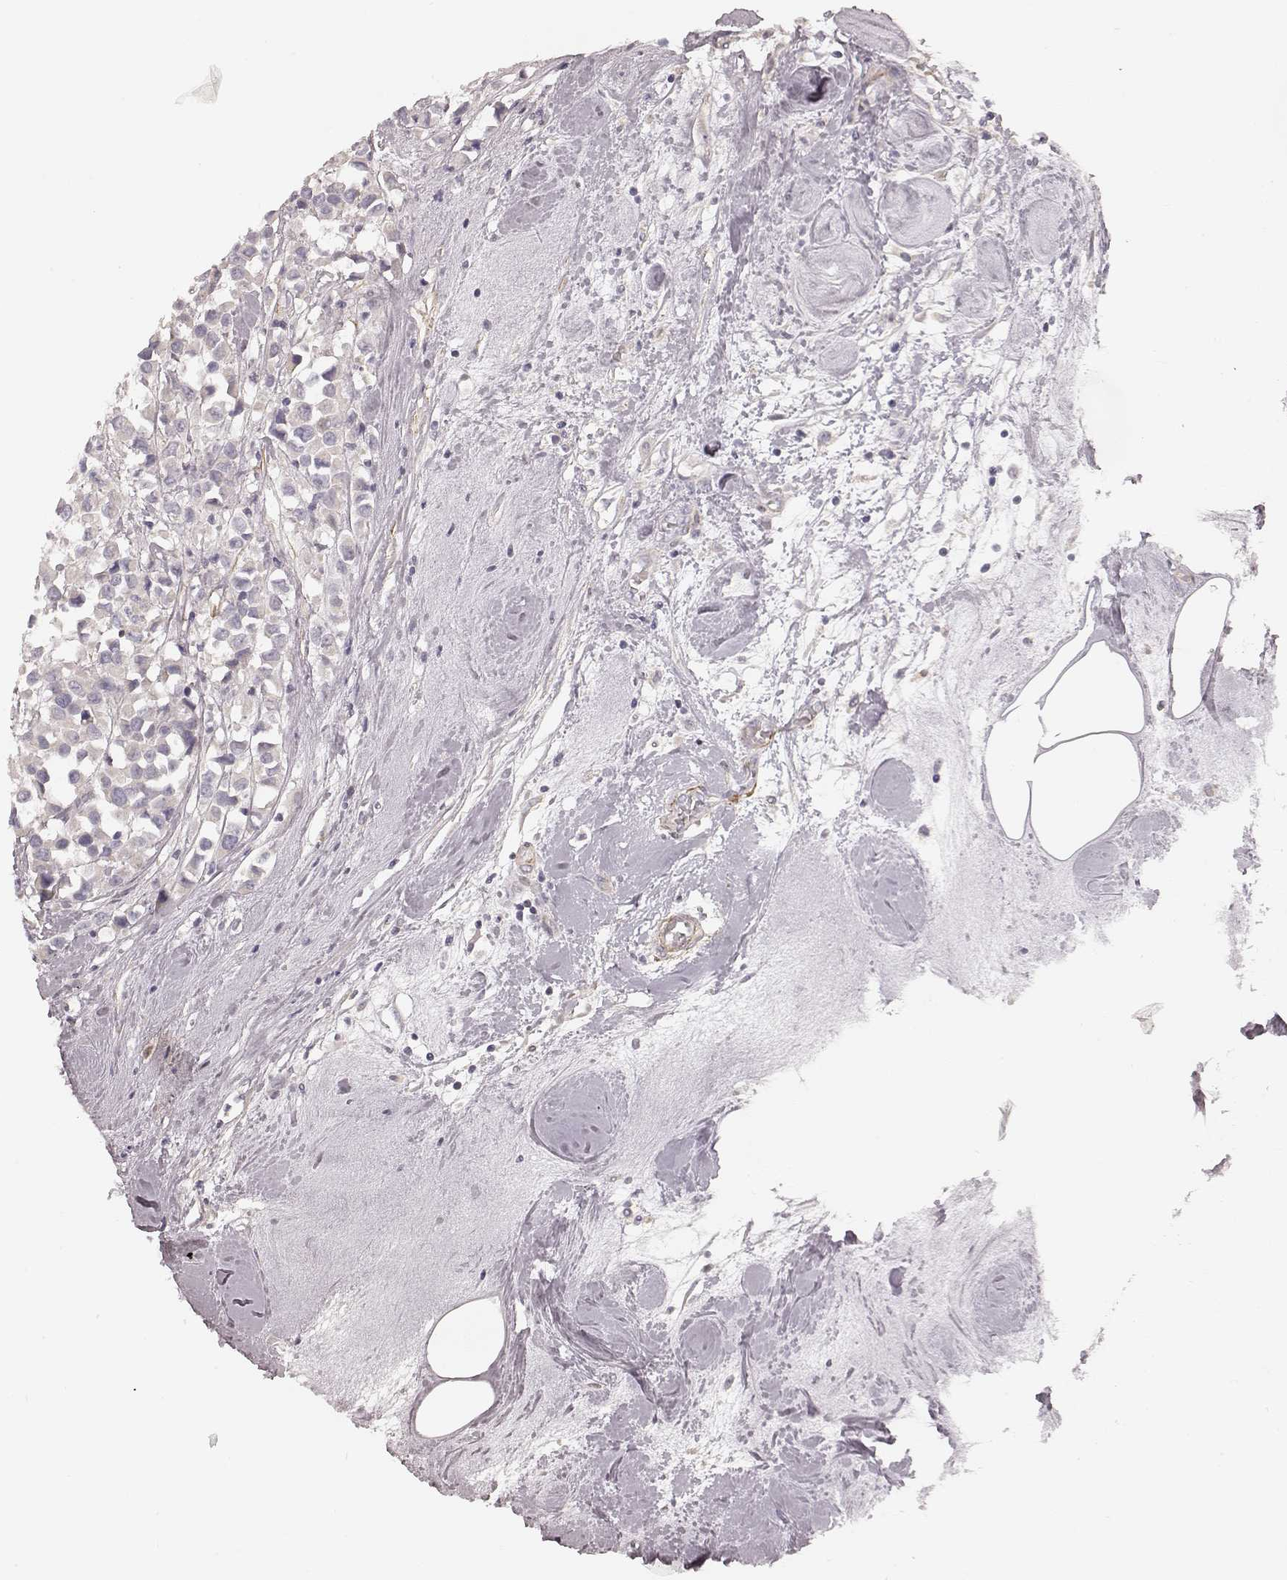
{"staining": {"intensity": "negative", "quantity": "none", "location": "none"}, "tissue": "breast cancer", "cell_type": "Tumor cells", "image_type": "cancer", "snomed": [{"axis": "morphology", "description": "Duct carcinoma"}, {"axis": "topography", "description": "Breast"}], "caption": "This micrograph is of breast infiltrating ductal carcinoma stained with IHC to label a protein in brown with the nuclei are counter-stained blue. There is no expression in tumor cells. (IHC, brightfield microscopy, high magnification).", "gene": "KCNJ9", "patient": {"sex": "female", "age": 61}}